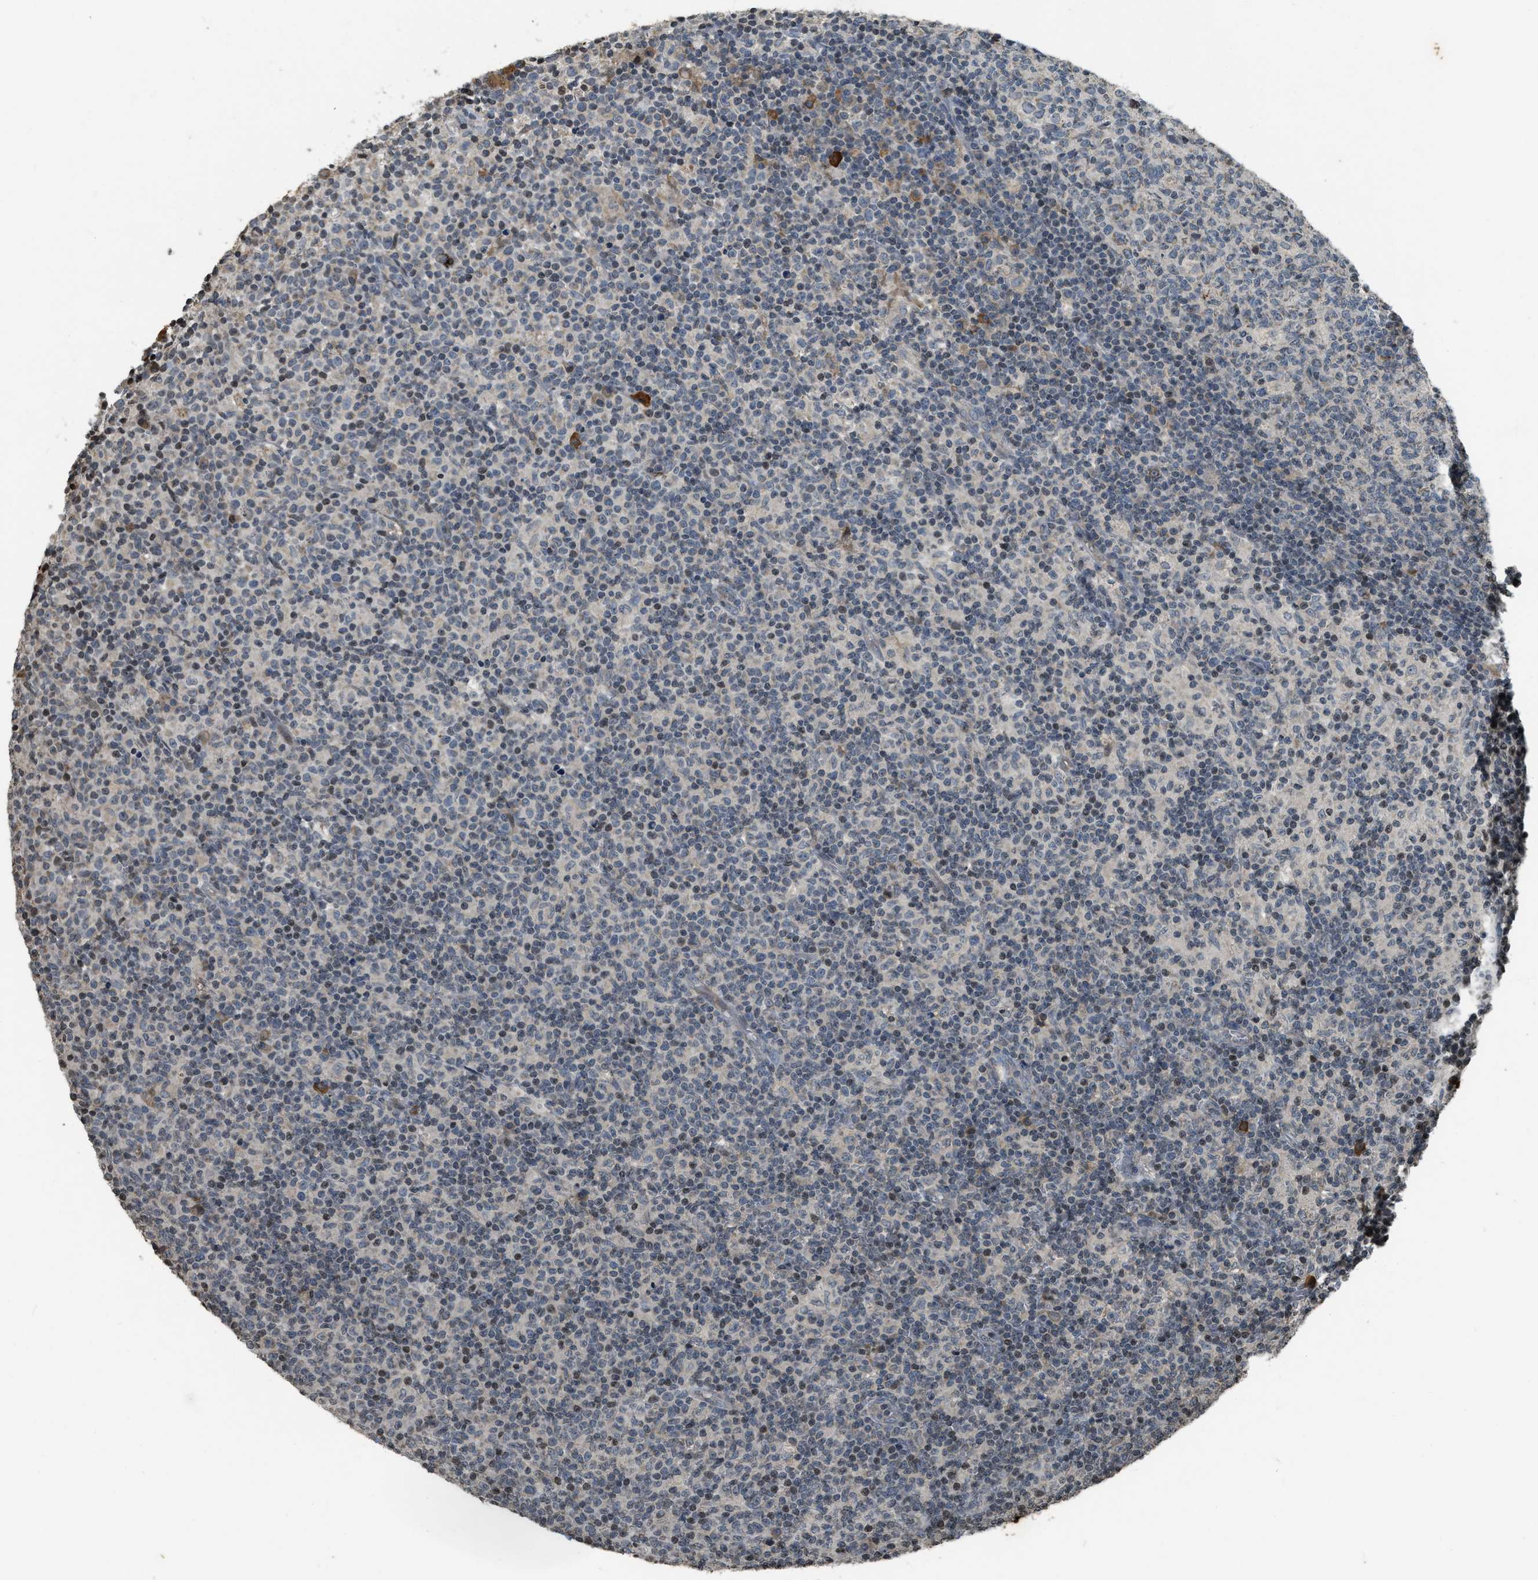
{"staining": {"intensity": "negative", "quantity": "none", "location": "none"}, "tissue": "lymph node", "cell_type": "Germinal center cells", "image_type": "normal", "snomed": [{"axis": "morphology", "description": "Normal tissue, NOS"}, {"axis": "morphology", "description": "Inflammation, NOS"}, {"axis": "topography", "description": "Lymph node"}], "caption": "Protein analysis of benign lymph node demonstrates no significant staining in germinal center cells. The staining is performed using DAB brown chromogen with nuclei counter-stained in using hematoxylin.", "gene": "SIAH1", "patient": {"sex": "male", "age": 55}}